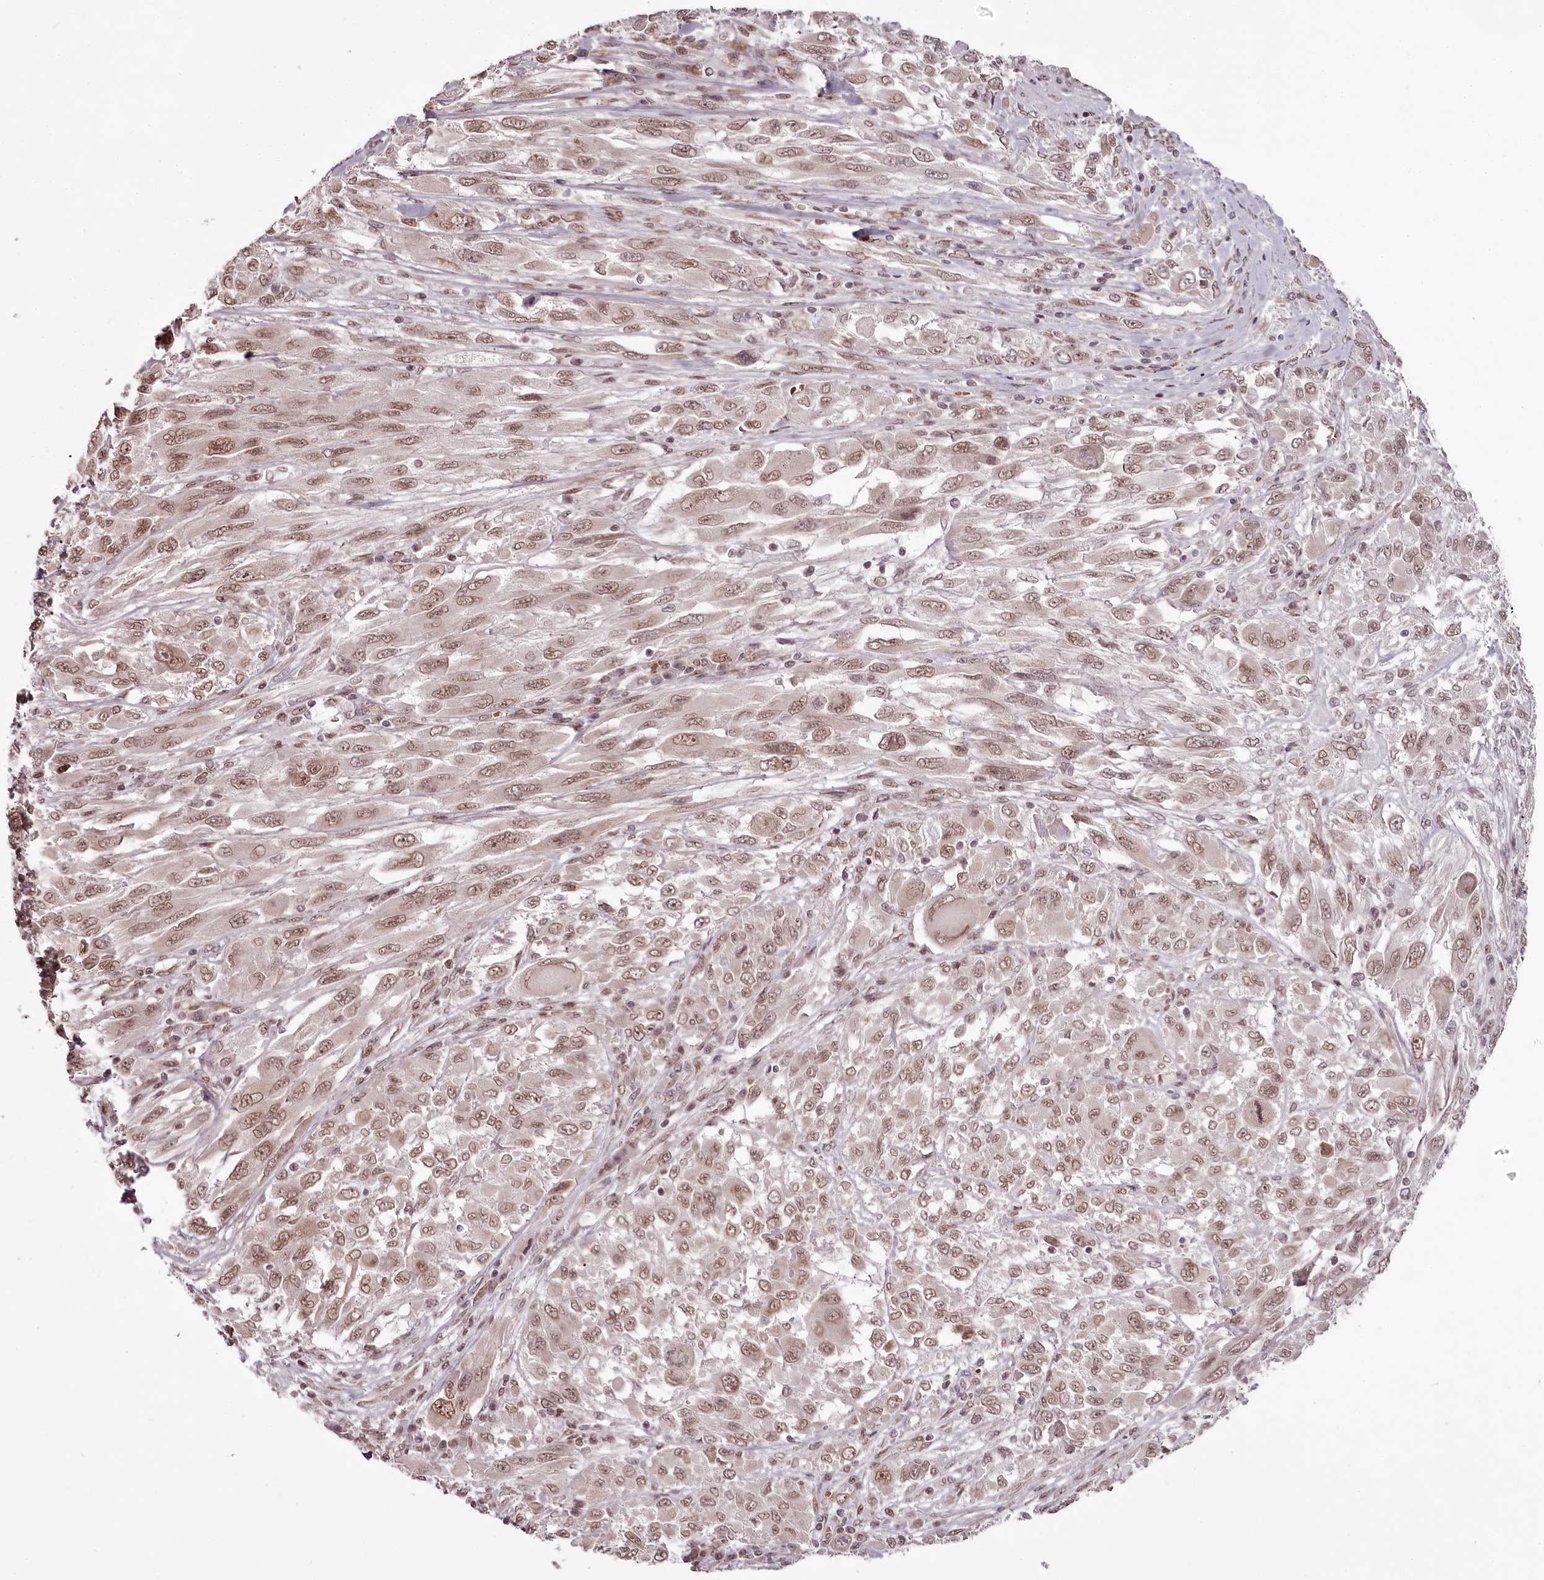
{"staining": {"intensity": "moderate", "quantity": ">75%", "location": "nuclear"}, "tissue": "melanoma", "cell_type": "Tumor cells", "image_type": "cancer", "snomed": [{"axis": "morphology", "description": "Malignant melanoma, NOS"}, {"axis": "topography", "description": "Skin"}], "caption": "This image shows immunohistochemistry staining of human malignant melanoma, with medium moderate nuclear positivity in approximately >75% of tumor cells.", "gene": "THYN1", "patient": {"sex": "female", "age": 91}}